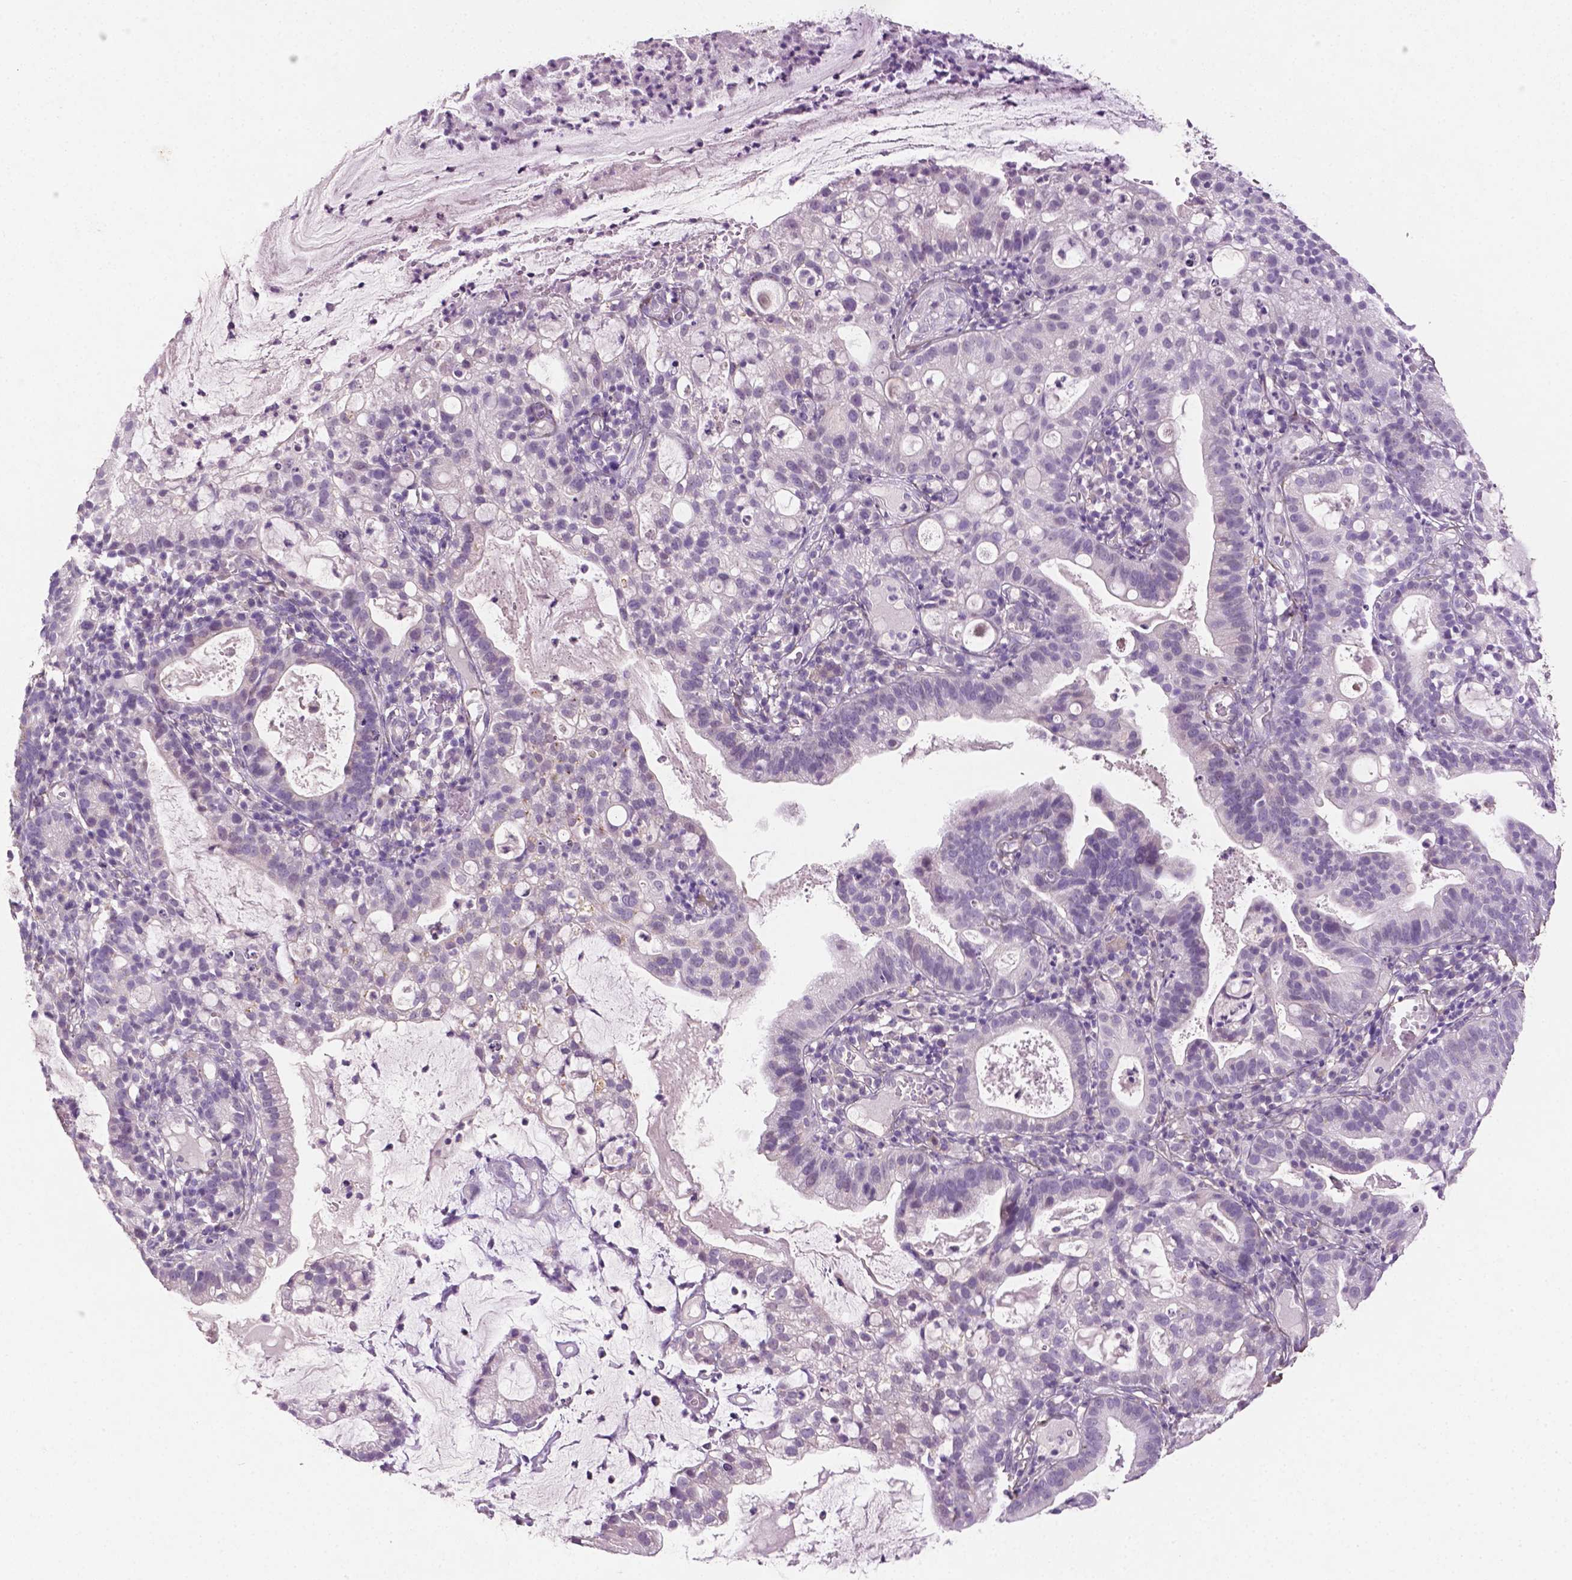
{"staining": {"intensity": "negative", "quantity": "none", "location": "none"}, "tissue": "cervical cancer", "cell_type": "Tumor cells", "image_type": "cancer", "snomed": [{"axis": "morphology", "description": "Adenocarcinoma, NOS"}, {"axis": "topography", "description": "Cervix"}], "caption": "IHC histopathology image of adenocarcinoma (cervical) stained for a protein (brown), which reveals no expression in tumor cells.", "gene": "DLG2", "patient": {"sex": "female", "age": 41}}